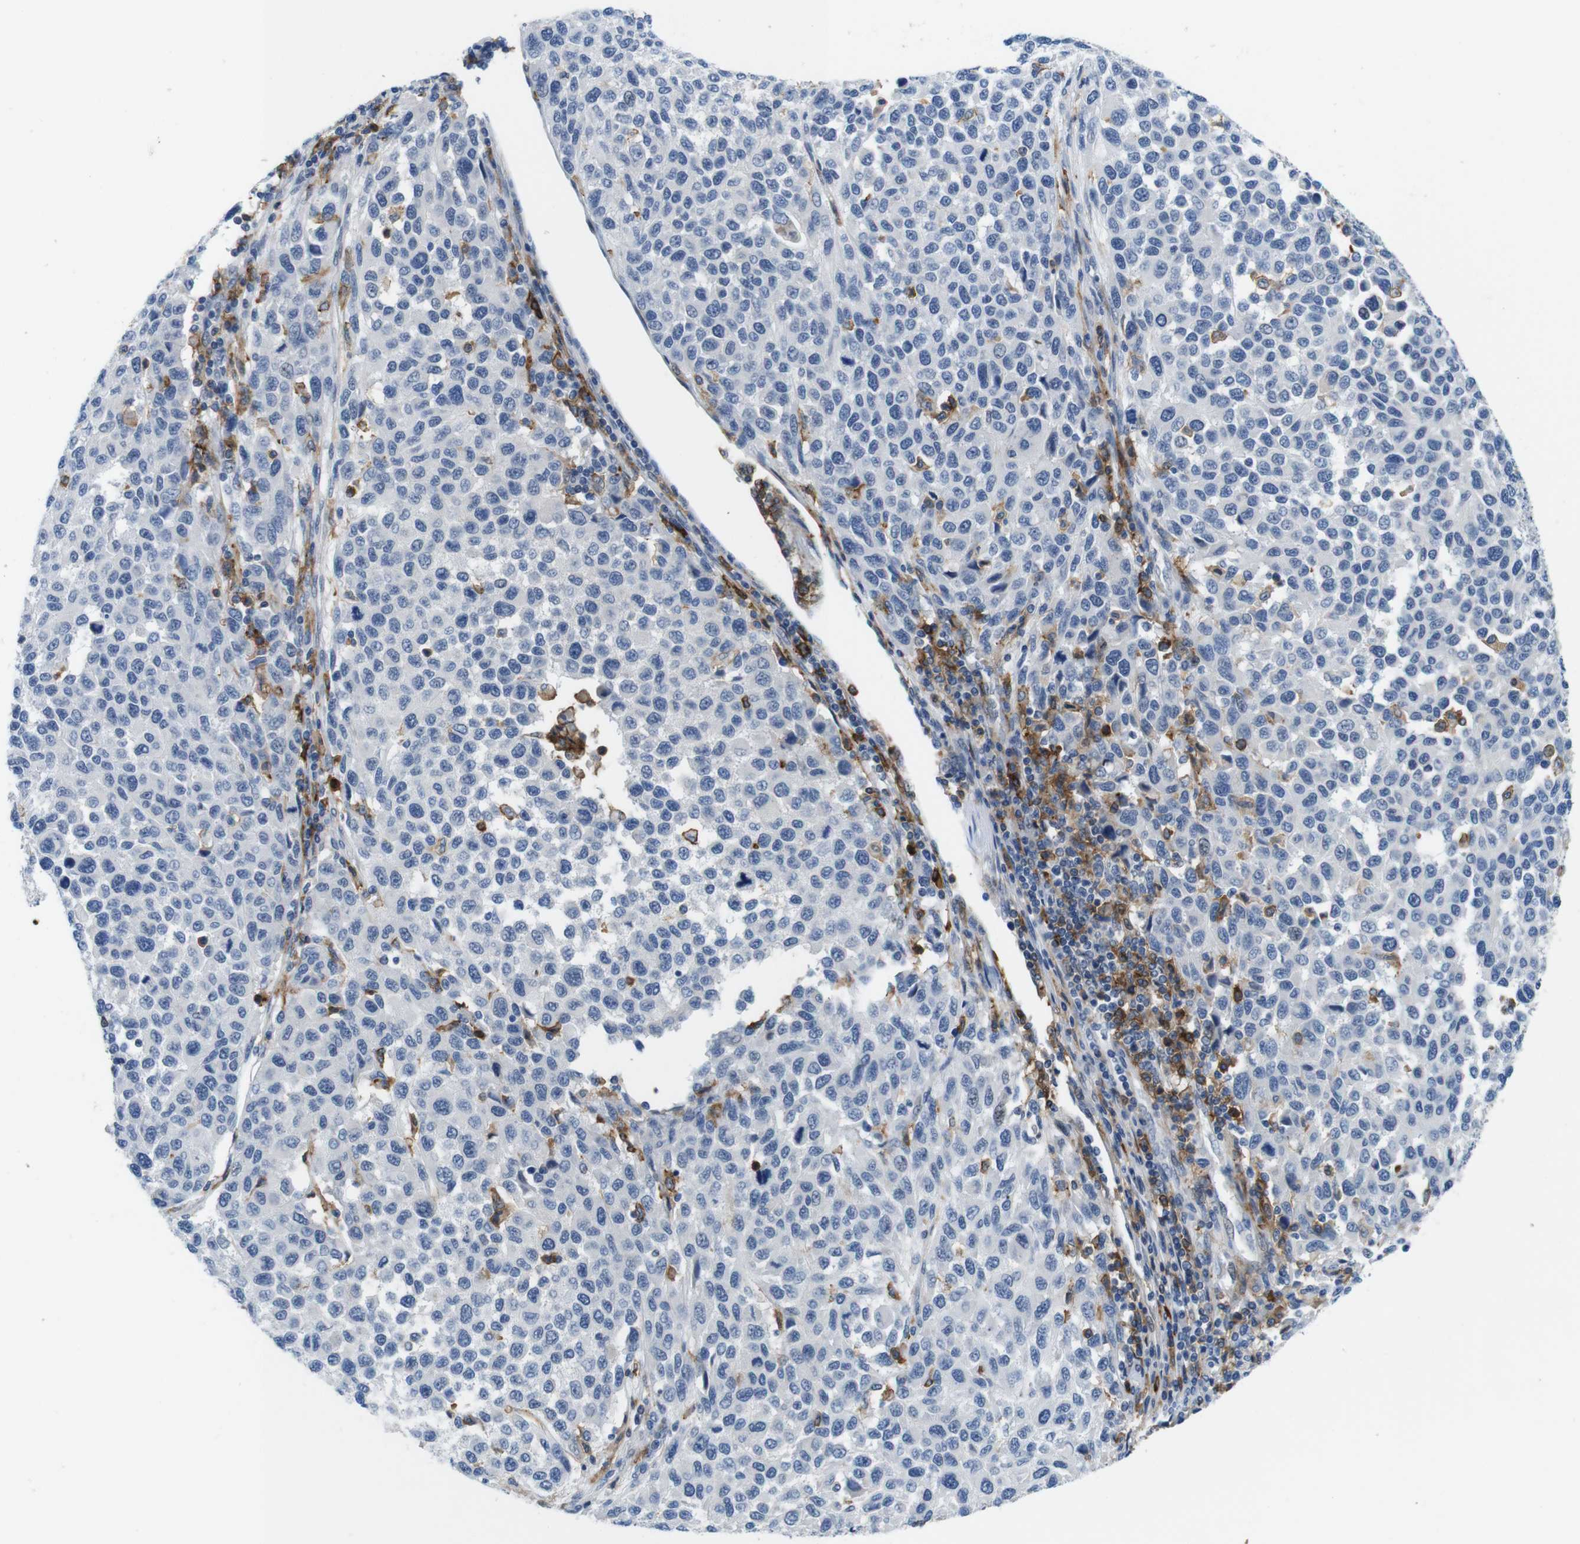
{"staining": {"intensity": "negative", "quantity": "none", "location": "none"}, "tissue": "melanoma", "cell_type": "Tumor cells", "image_type": "cancer", "snomed": [{"axis": "morphology", "description": "Malignant melanoma, Metastatic site"}, {"axis": "topography", "description": "Lymph node"}], "caption": "Immunohistochemistry micrograph of neoplastic tissue: malignant melanoma (metastatic site) stained with DAB demonstrates no significant protein expression in tumor cells.", "gene": "CD300C", "patient": {"sex": "male", "age": 61}}